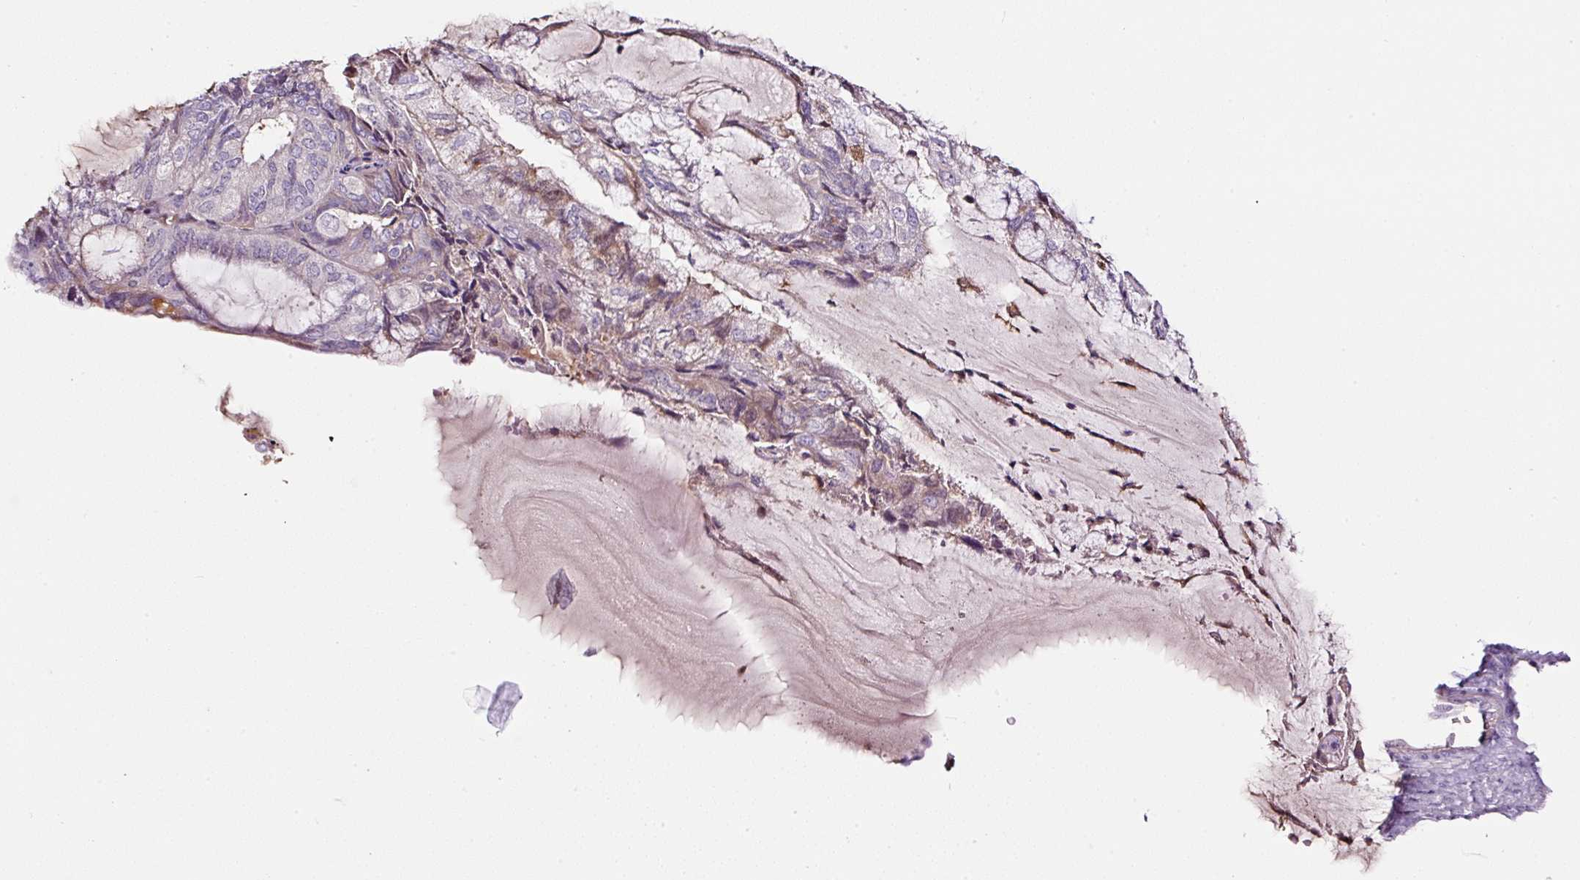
{"staining": {"intensity": "negative", "quantity": "none", "location": "none"}, "tissue": "endometrial cancer", "cell_type": "Tumor cells", "image_type": "cancer", "snomed": [{"axis": "morphology", "description": "Adenocarcinoma, NOS"}, {"axis": "topography", "description": "Endometrium"}], "caption": "The photomicrograph displays no significant staining in tumor cells of endometrial cancer.", "gene": "LRRC24", "patient": {"sex": "female", "age": 81}}